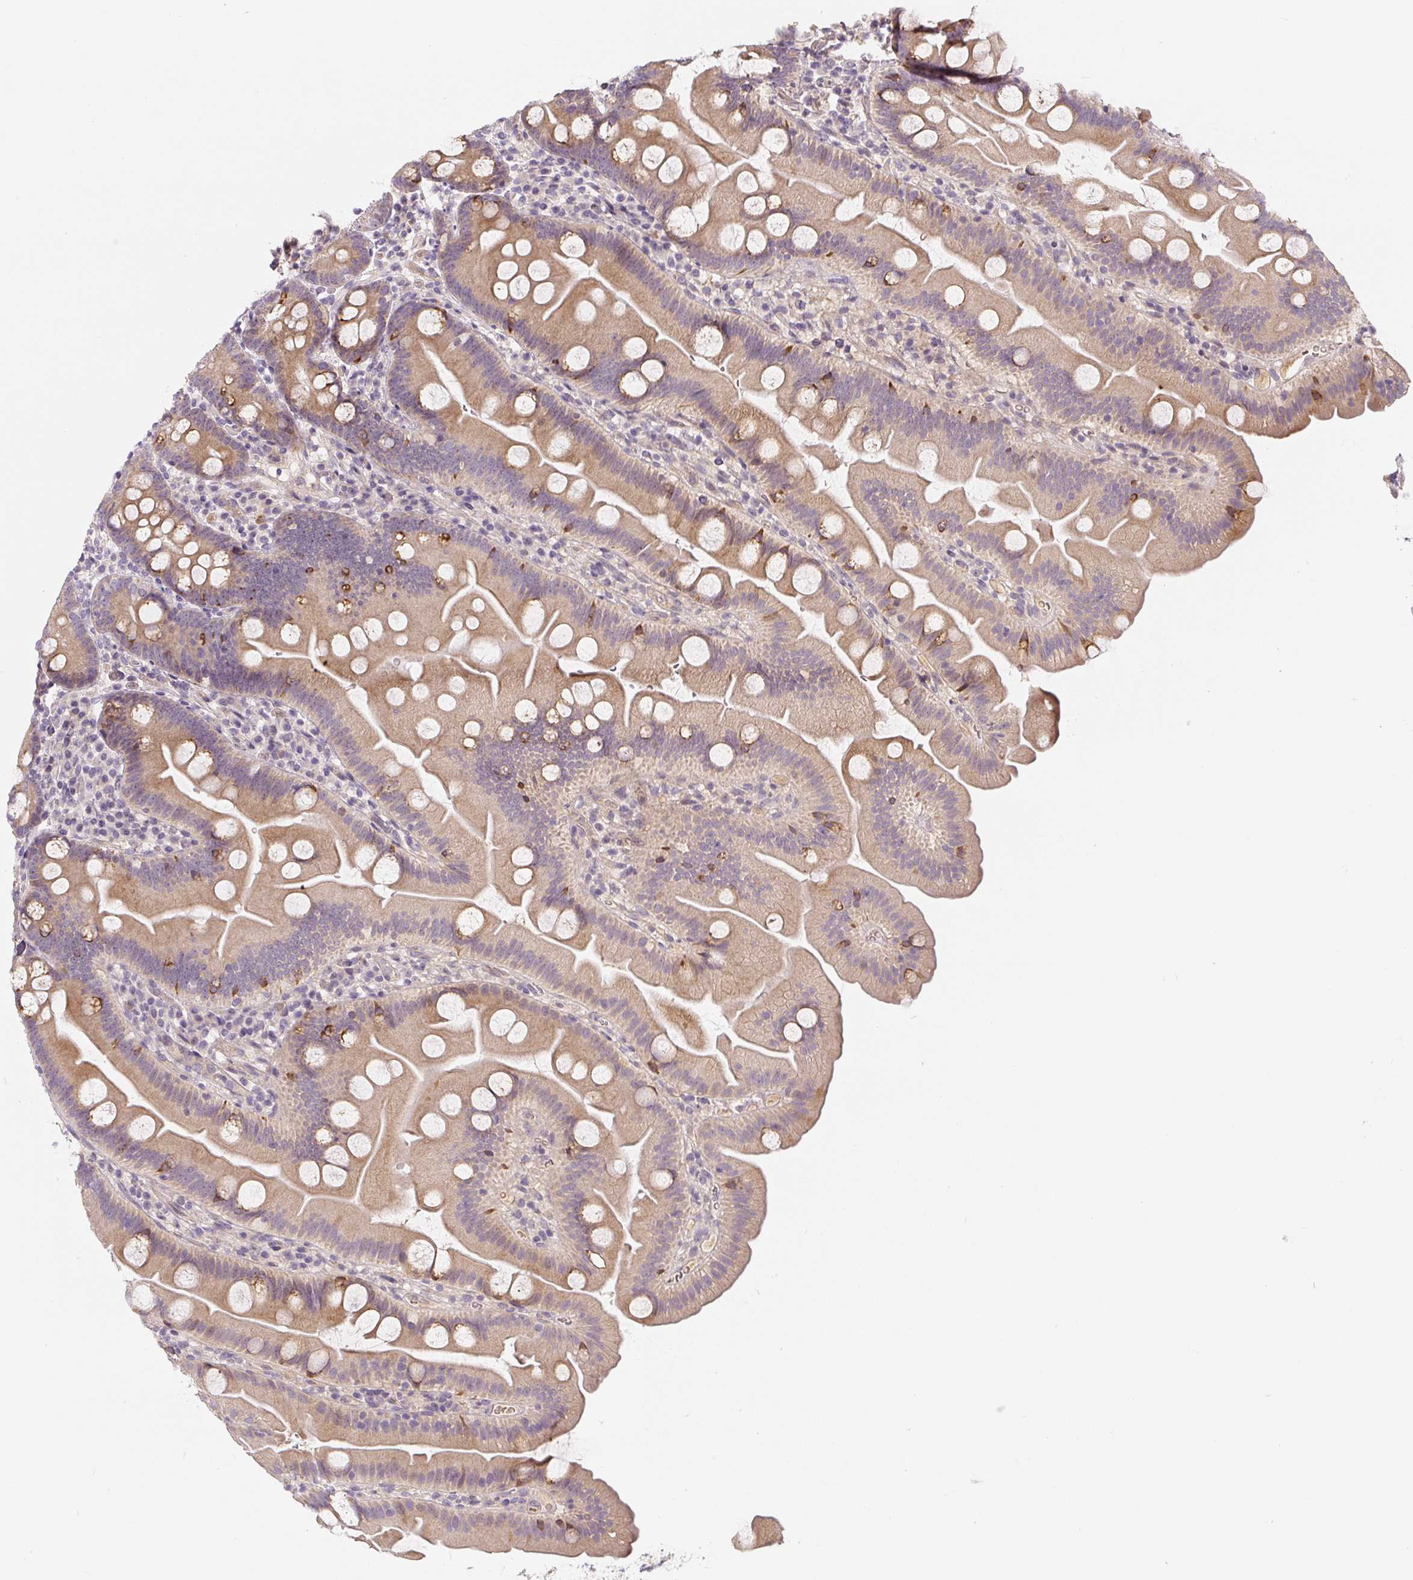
{"staining": {"intensity": "moderate", "quantity": ">75%", "location": "cytoplasmic/membranous"}, "tissue": "small intestine", "cell_type": "Glandular cells", "image_type": "normal", "snomed": [{"axis": "morphology", "description": "Normal tissue, NOS"}, {"axis": "topography", "description": "Small intestine"}], "caption": "Protein expression analysis of benign human small intestine reveals moderate cytoplasmic/membranous expression in about >75% of glandular cells. The protein of interest is stained brown, and the nuclei are stained in blue (DAB IHC with brightfield microscopy, high magnification).", "gene": "PWWP3B", "patient": {"sex": "female", "age": 68}}